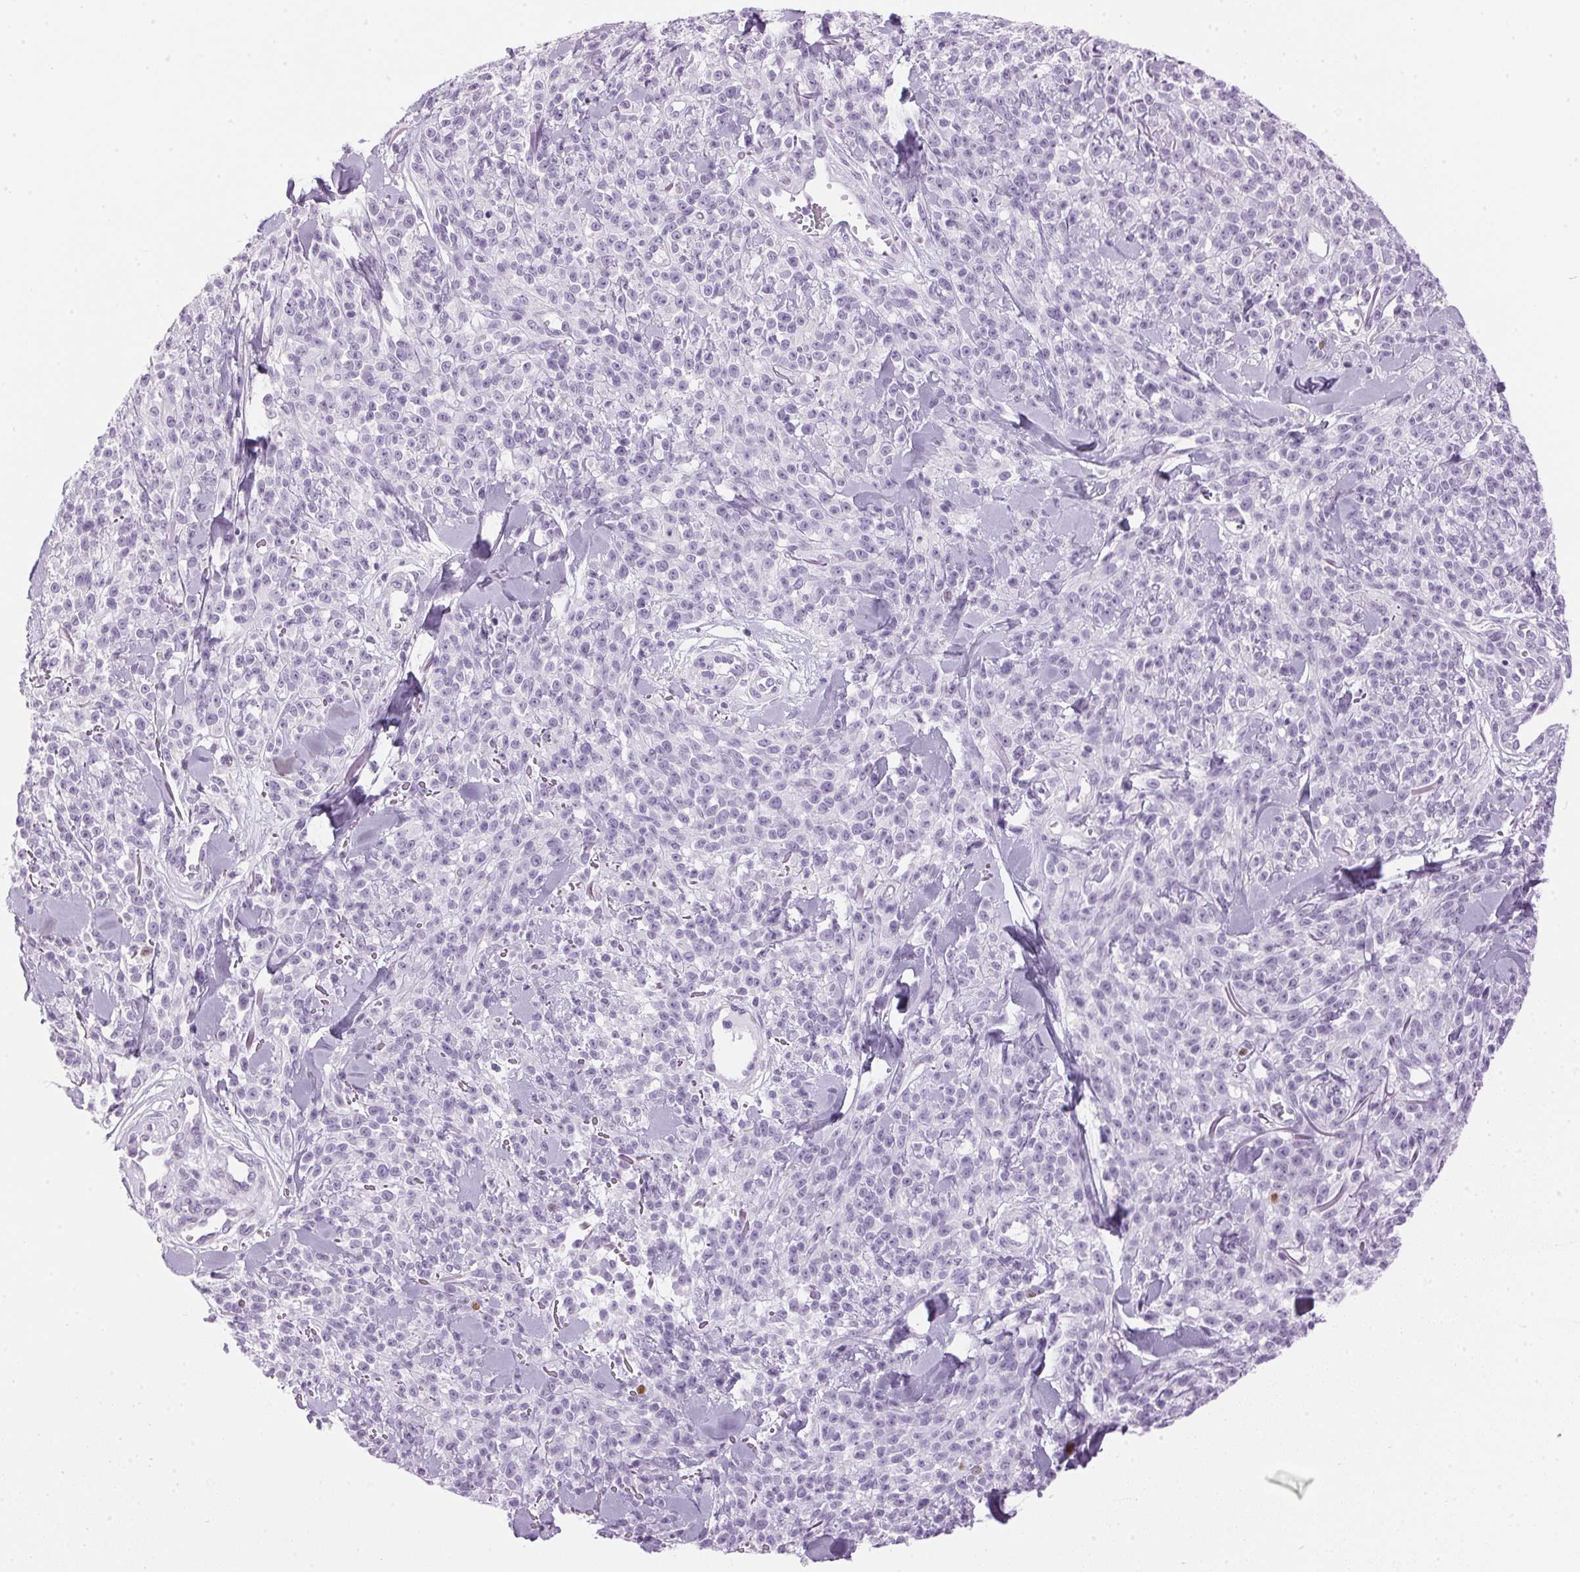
{"staining": {"intensity": "negative", "quantity": "none", "location": "none"}, "tissue": "melanoma", "cell_type": "Tumor cells", "image_type": "cancer", "snomed": [{"axis": "morphology", "description": "Malignant melanoma, NOS"}, {"axis": "topography", "description": "Skin"}, {"axis": "topography", "description": "Skin of trunk"}], "caption": "Immunohistochemical staining of malignant melanoma shows no significant expression in tumor cells.", "gene": "SP7", "patient": {"sex": "male", "age": 74}}